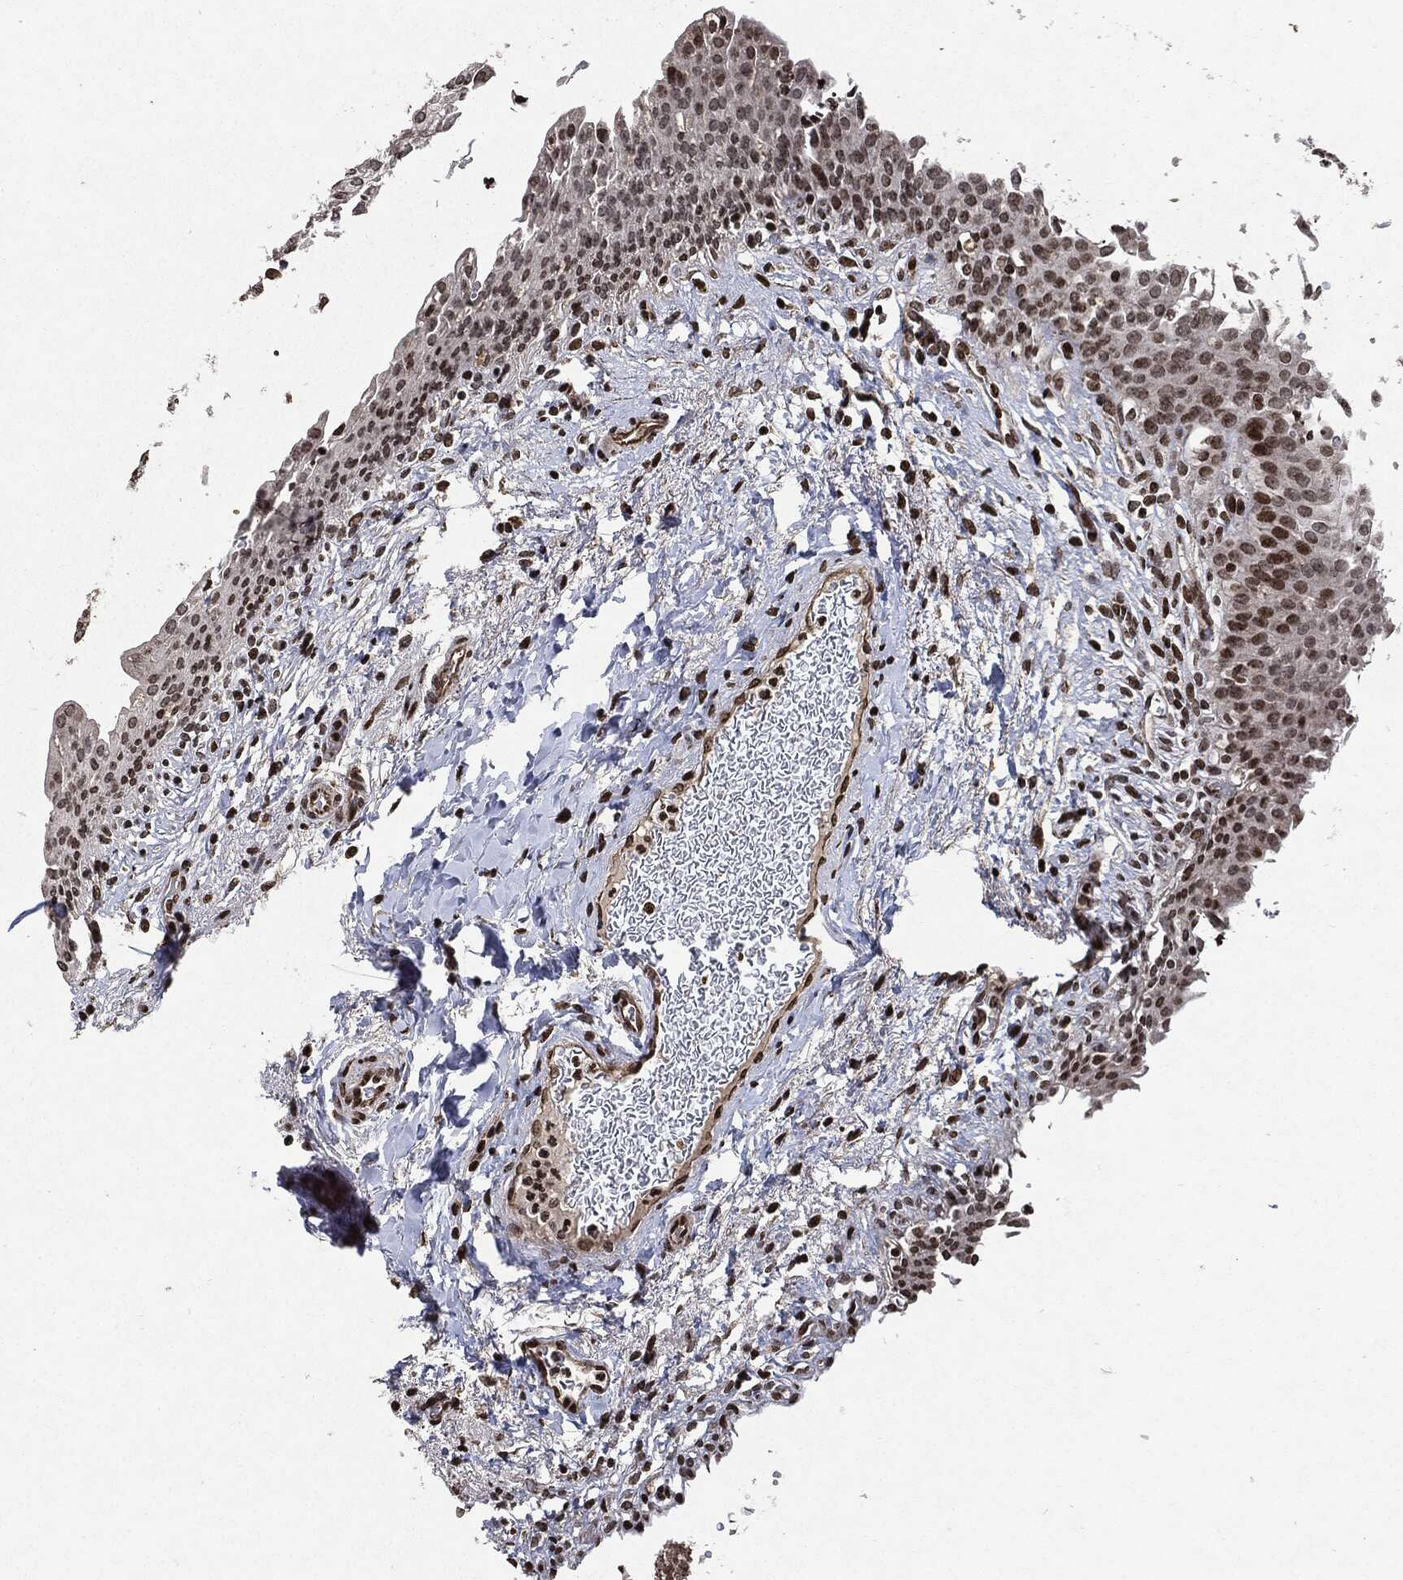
{"staining": {"intensity": "moderate", "quantity": "<25%", "location": "nuclear"}, "tissue": "urinary bladder", "cell_type": "Urothelial cells", "image_type": "normal", "snomed": [{"axis": "morphology", "description": "Normal tissue, NOS"}, {"axis": "topography", "description": "Urinary bladder"}], "caption": "About <25% of urothelial cells in benign human urinary bladder show moderate nuclear protein staining as visualized by brown immunohistochemical staining.", "gene": "JUN", "patient": {"sex": "female", "age": 60}}